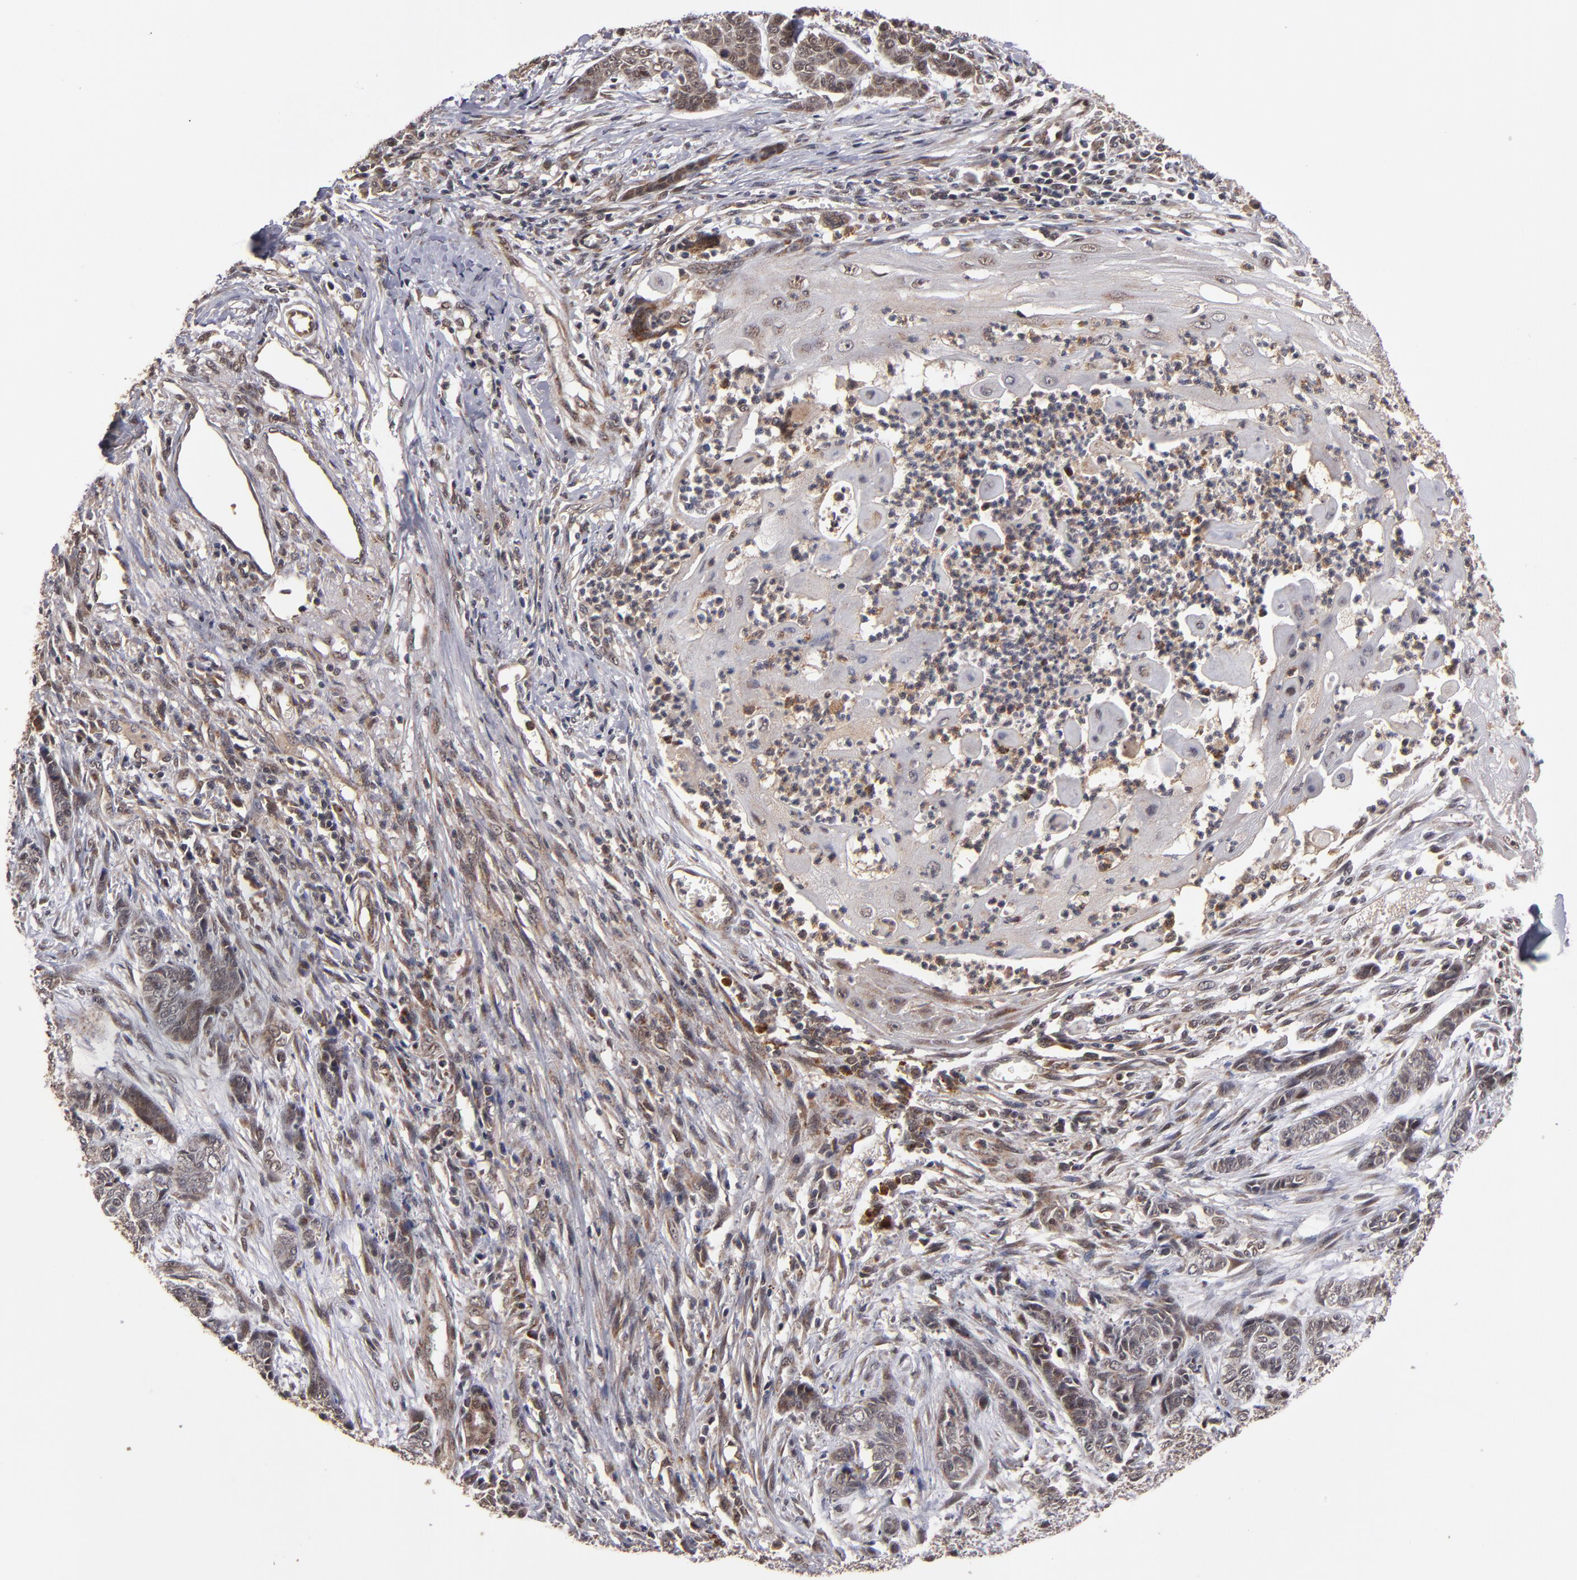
{"staining": {"intensity": "weak", "quantity": ">75%", "location": "cytoplasmic/membranous"}, "tissue": "skin cancer", "cell_type": "Tumor cells", "image_type": "cancer", "snomed": [{"axis": "morphology", "description": "Basal cell carcinoma"}, {"axis": "topography", "description": "Skin"}], "caption": "IHC (DAB) staining of human skin basal cell carcinoma shows weak cytoplasmic/membranous protein staining in approximately >75% of tumor cells.", "gene": "CUL5", "patient": {"sex": "female", "age": 64}}